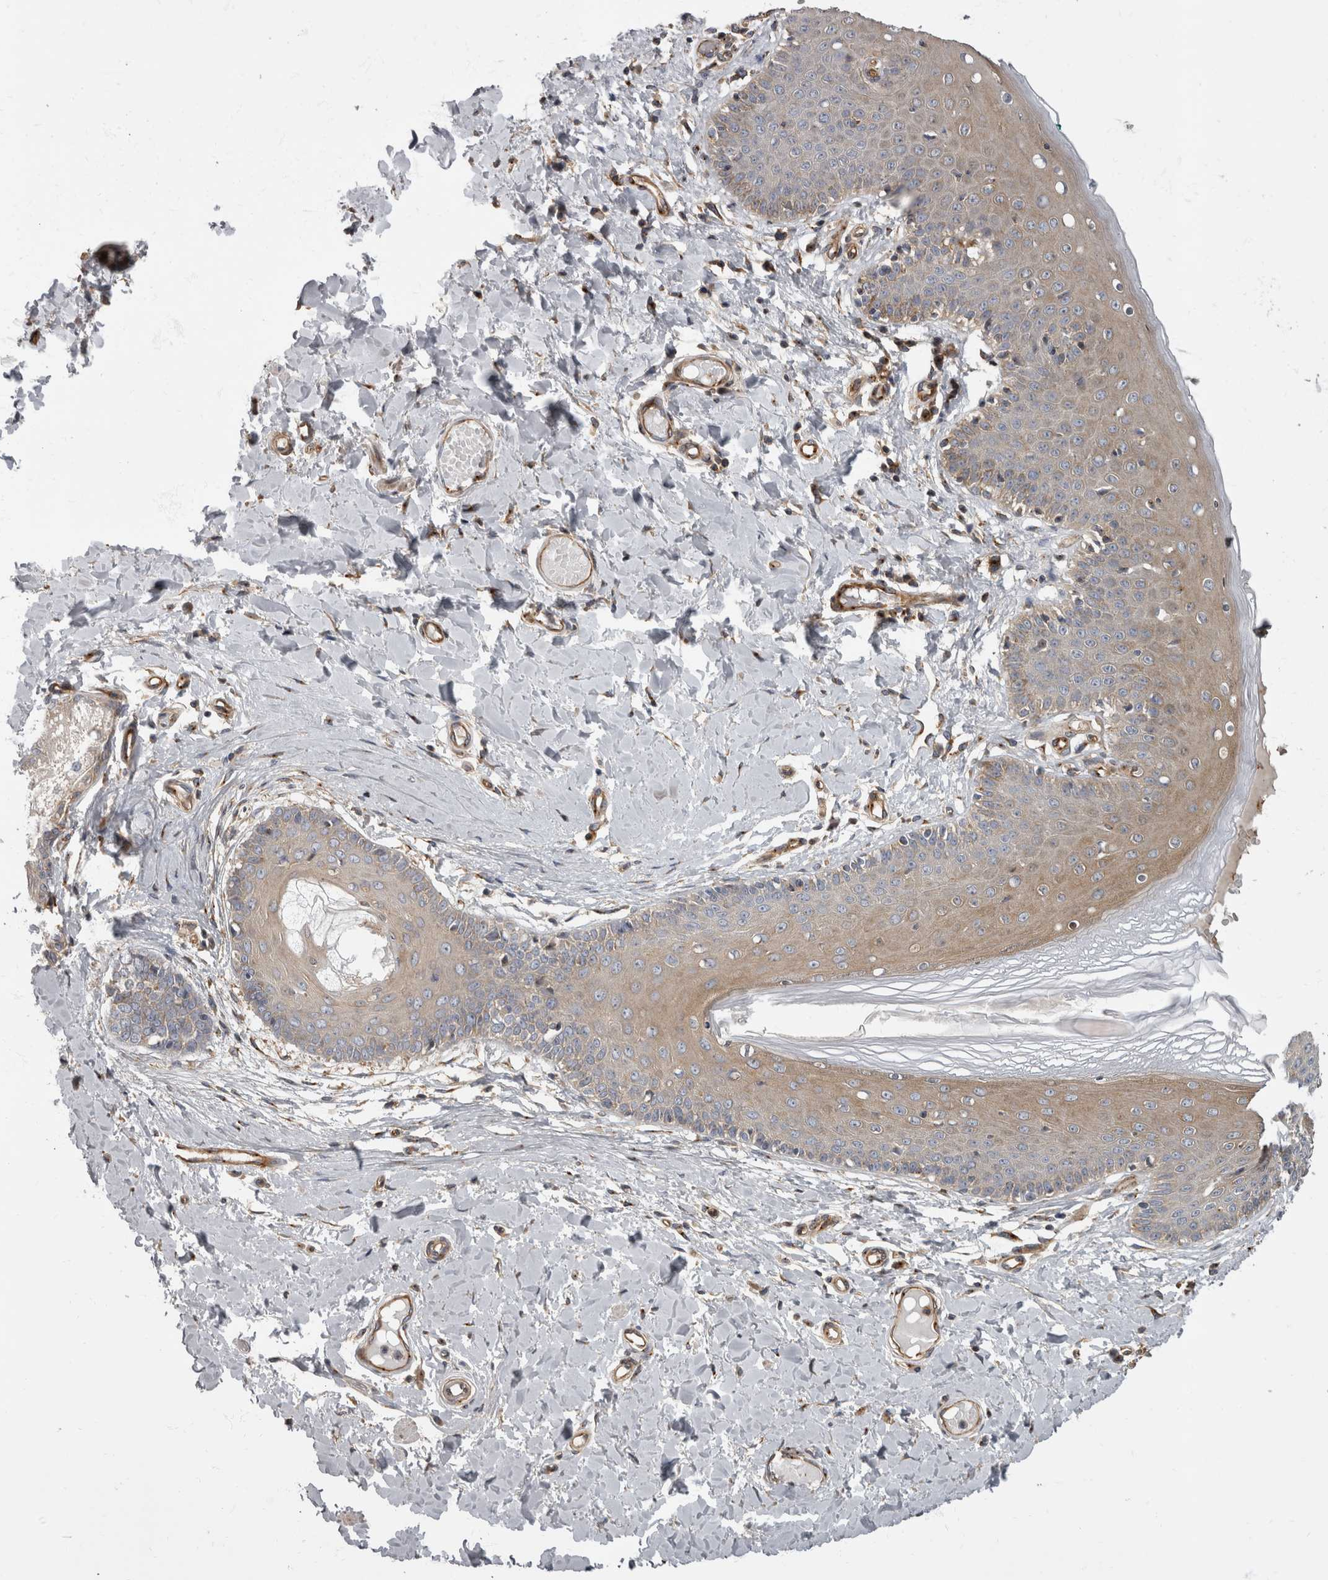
{"staining": {"intensity": "weak", "quantity": "25%-75%", "location": "cytoplasmic/membranous"}, "tissue": "skin", "cell_type": "Epidermal cells", "image_type": "normal", "snomed": [{"axis": "morphology", "description": "Normal tissue, NOS"}, {"axis": "topography", "description": "Vulva"}], "caption": "Immunohistochemical staining of normal human skin exhibits 25%-75% levels of weak cytoplasmic/membranous protein staining in about 25%-75% of epidermal cells. Nuclei are stained in blue.", "gene": "HOOK3", "patient": {"sex": "female", "age": 66}}